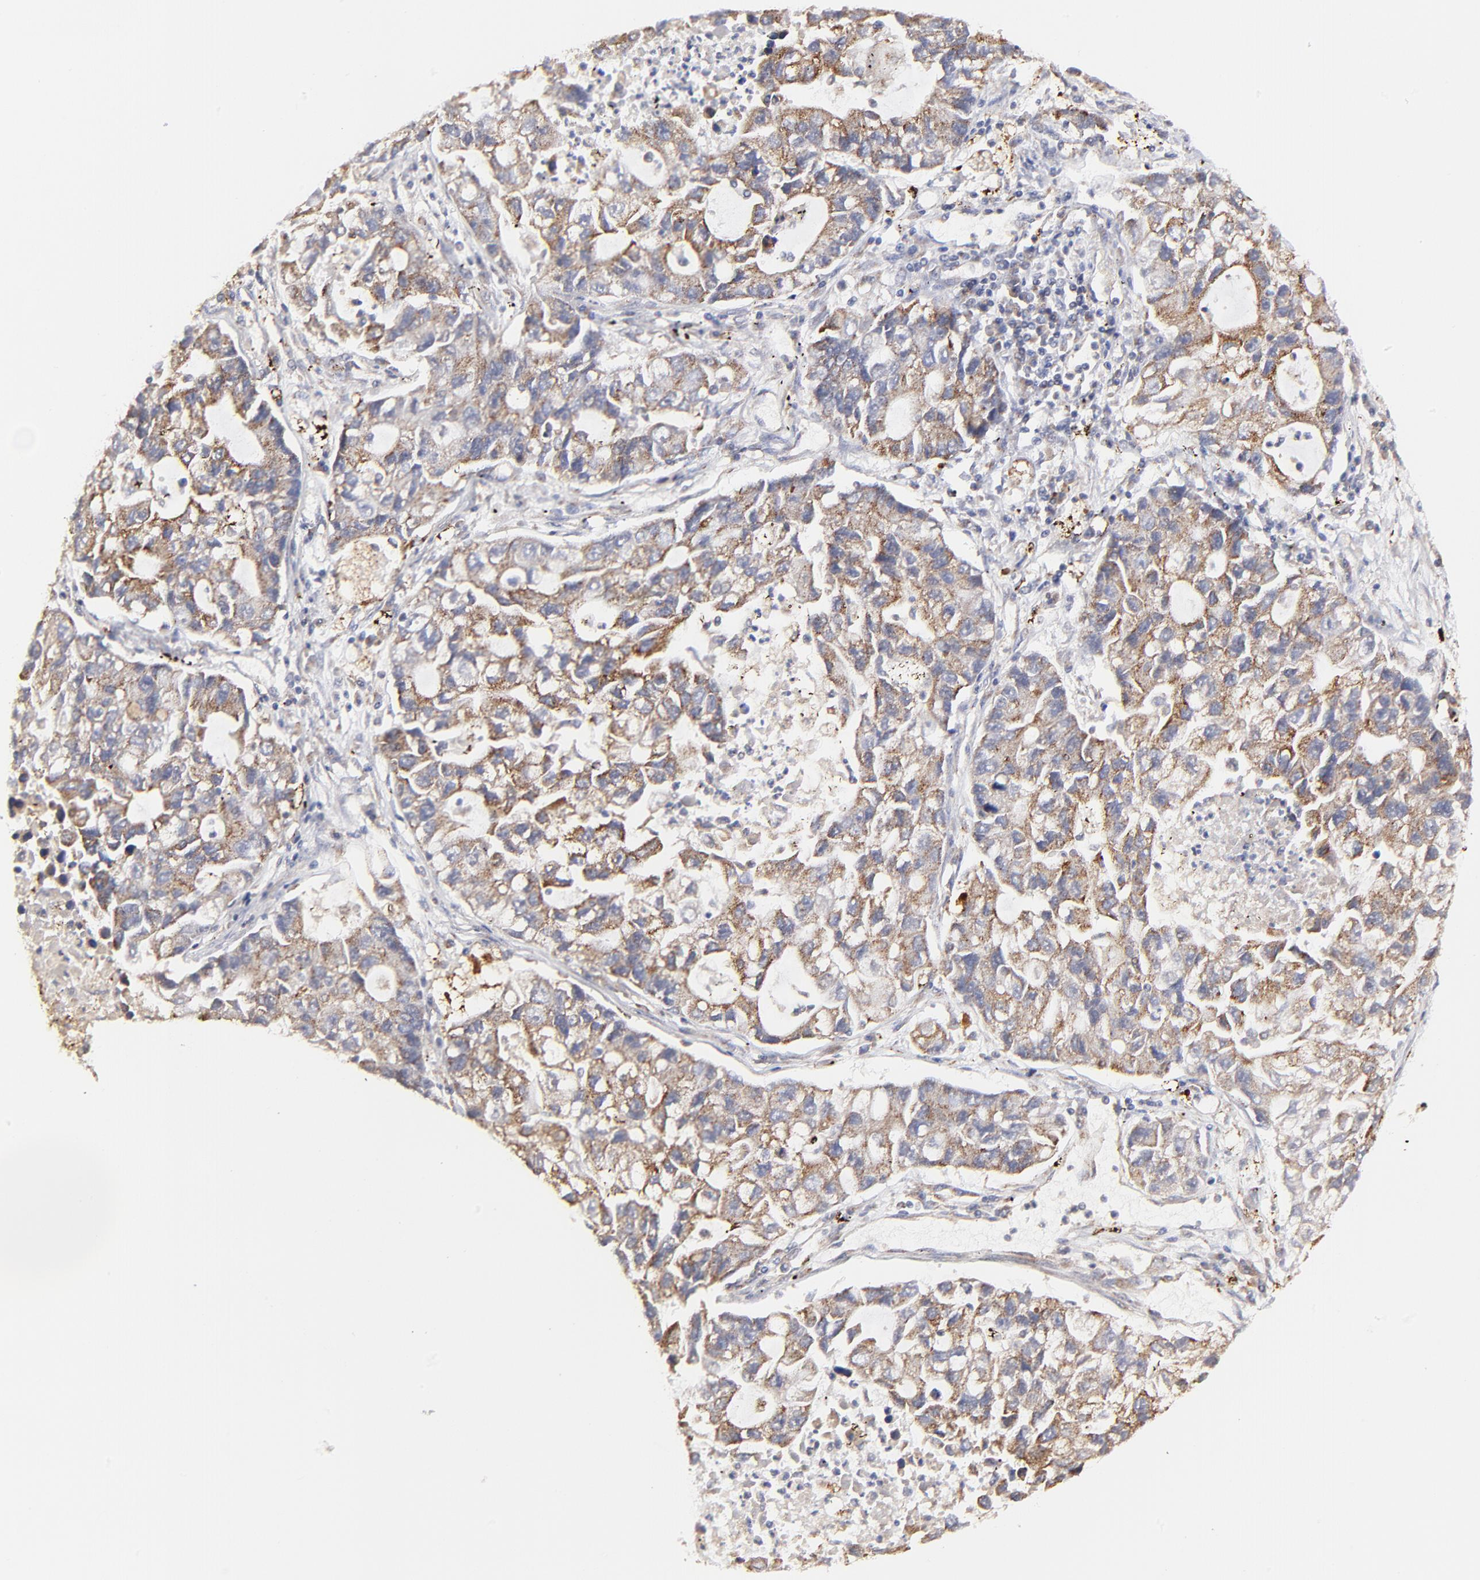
{"staining": {"intensity": "moderate", "quantity": ">75%", "location": "cytoplasmic/membranous"}, "tissue": "lung cancer", "cell_type": "Tumor cells", "image_type": "cancer", "snomed": [{"axis": "morphology", "description": "Adenocarcinoma, NOS"}, {"axis": "topography", "description": "Lung"}], "caption": "Immunohistochemistry histopathology image of human adenocarcinoma (lung) stained for a protein (brown), which displays medium levels of moderate cytoplasmic/membranous expression in approximately >75% of tumor cells.", "gene": "MAP2K7", "patient": {"sex": "female", "age": 51}}